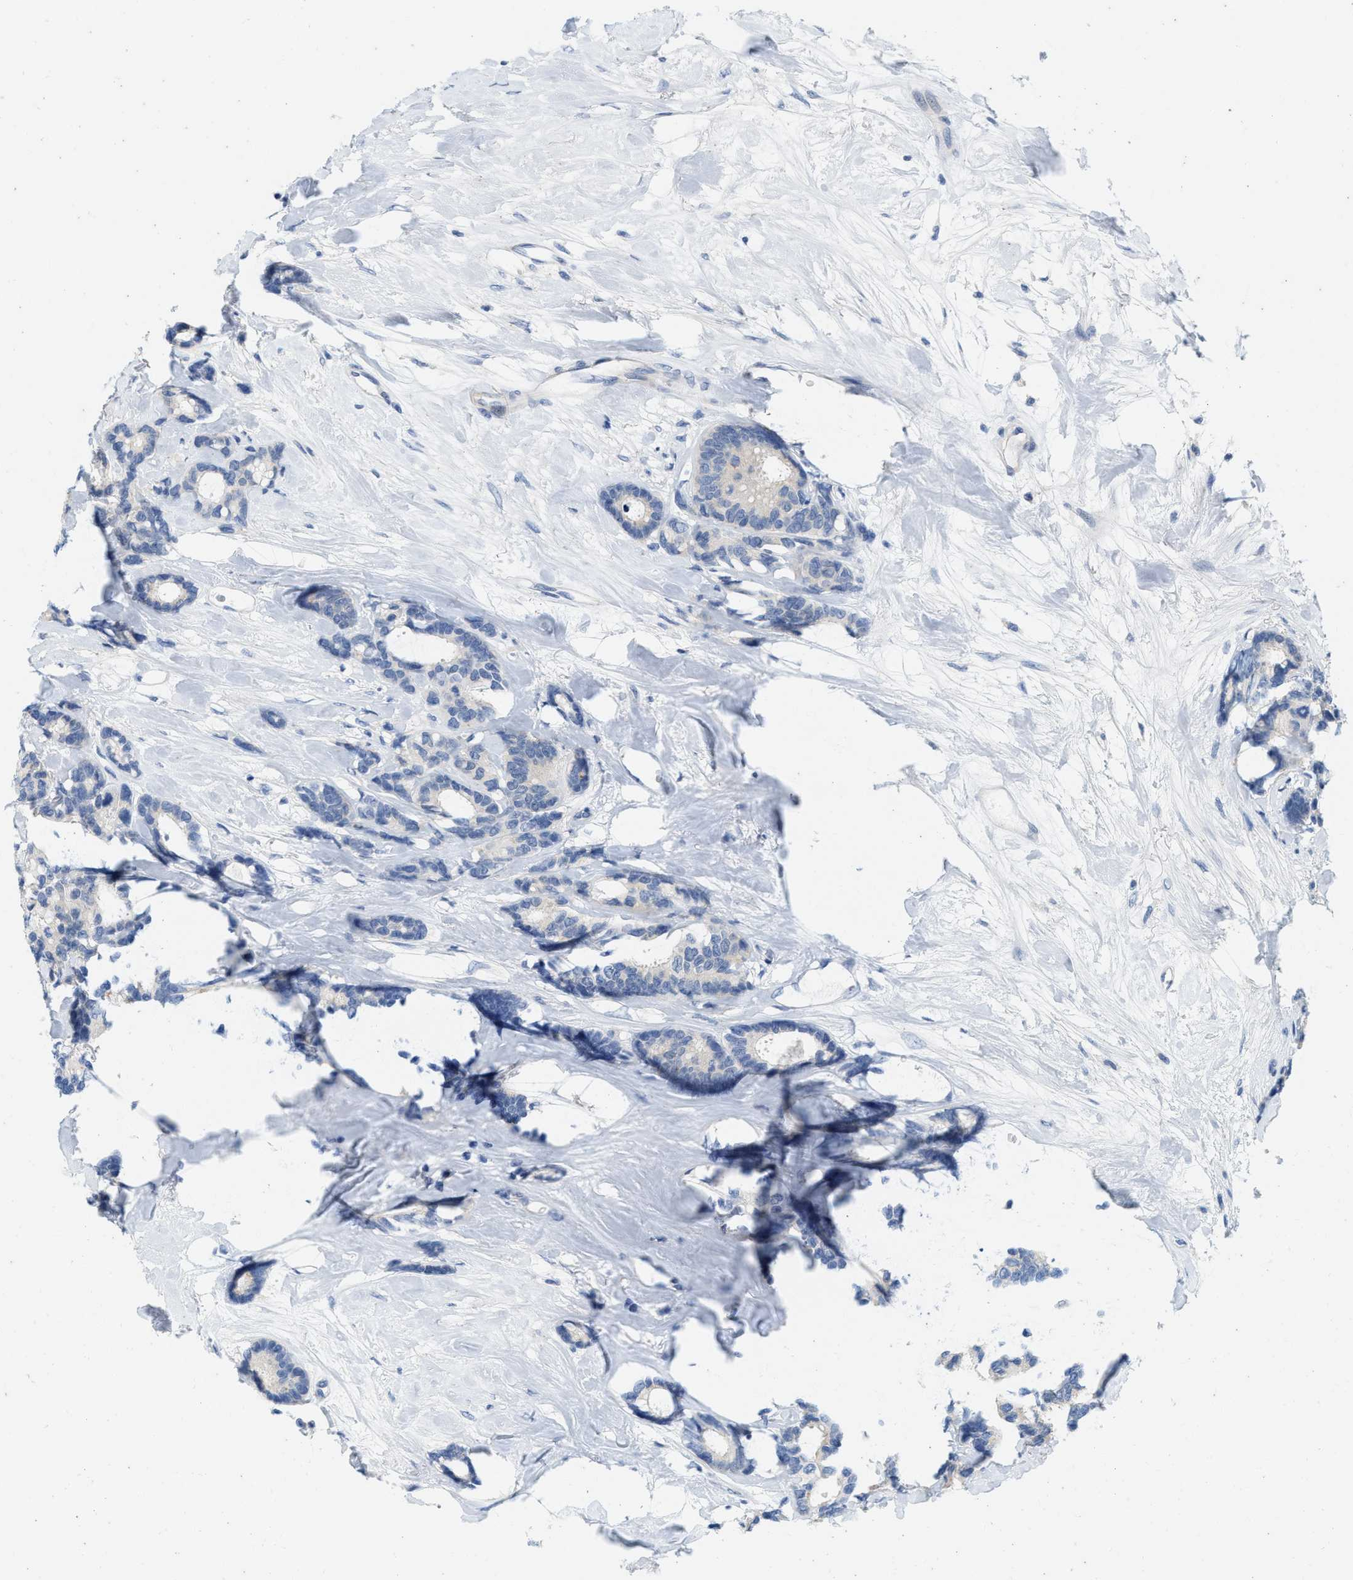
{"staining": {"intensity": "negative", "quantity": "none", "location": "none"}, "tissue": "breast cancer", "cell_type": "Tumor cells", "image_type": "cancer", "snomed": [{"axis": "morphology", "description": "Duct carcinoma"}, {"axis": "topography", "description": "Breast"}], "caption": "A micrograph of breast invasive ductal carcinoma stained for a protein reveals no brown staining in tumor cells. (Brightfield microscopy of DAB (3,3'-diaminobenzidine) immunohistochemistry at high magnification).", "gene": "ABCB11", "patient": {"sex": "female", "age": 87}}